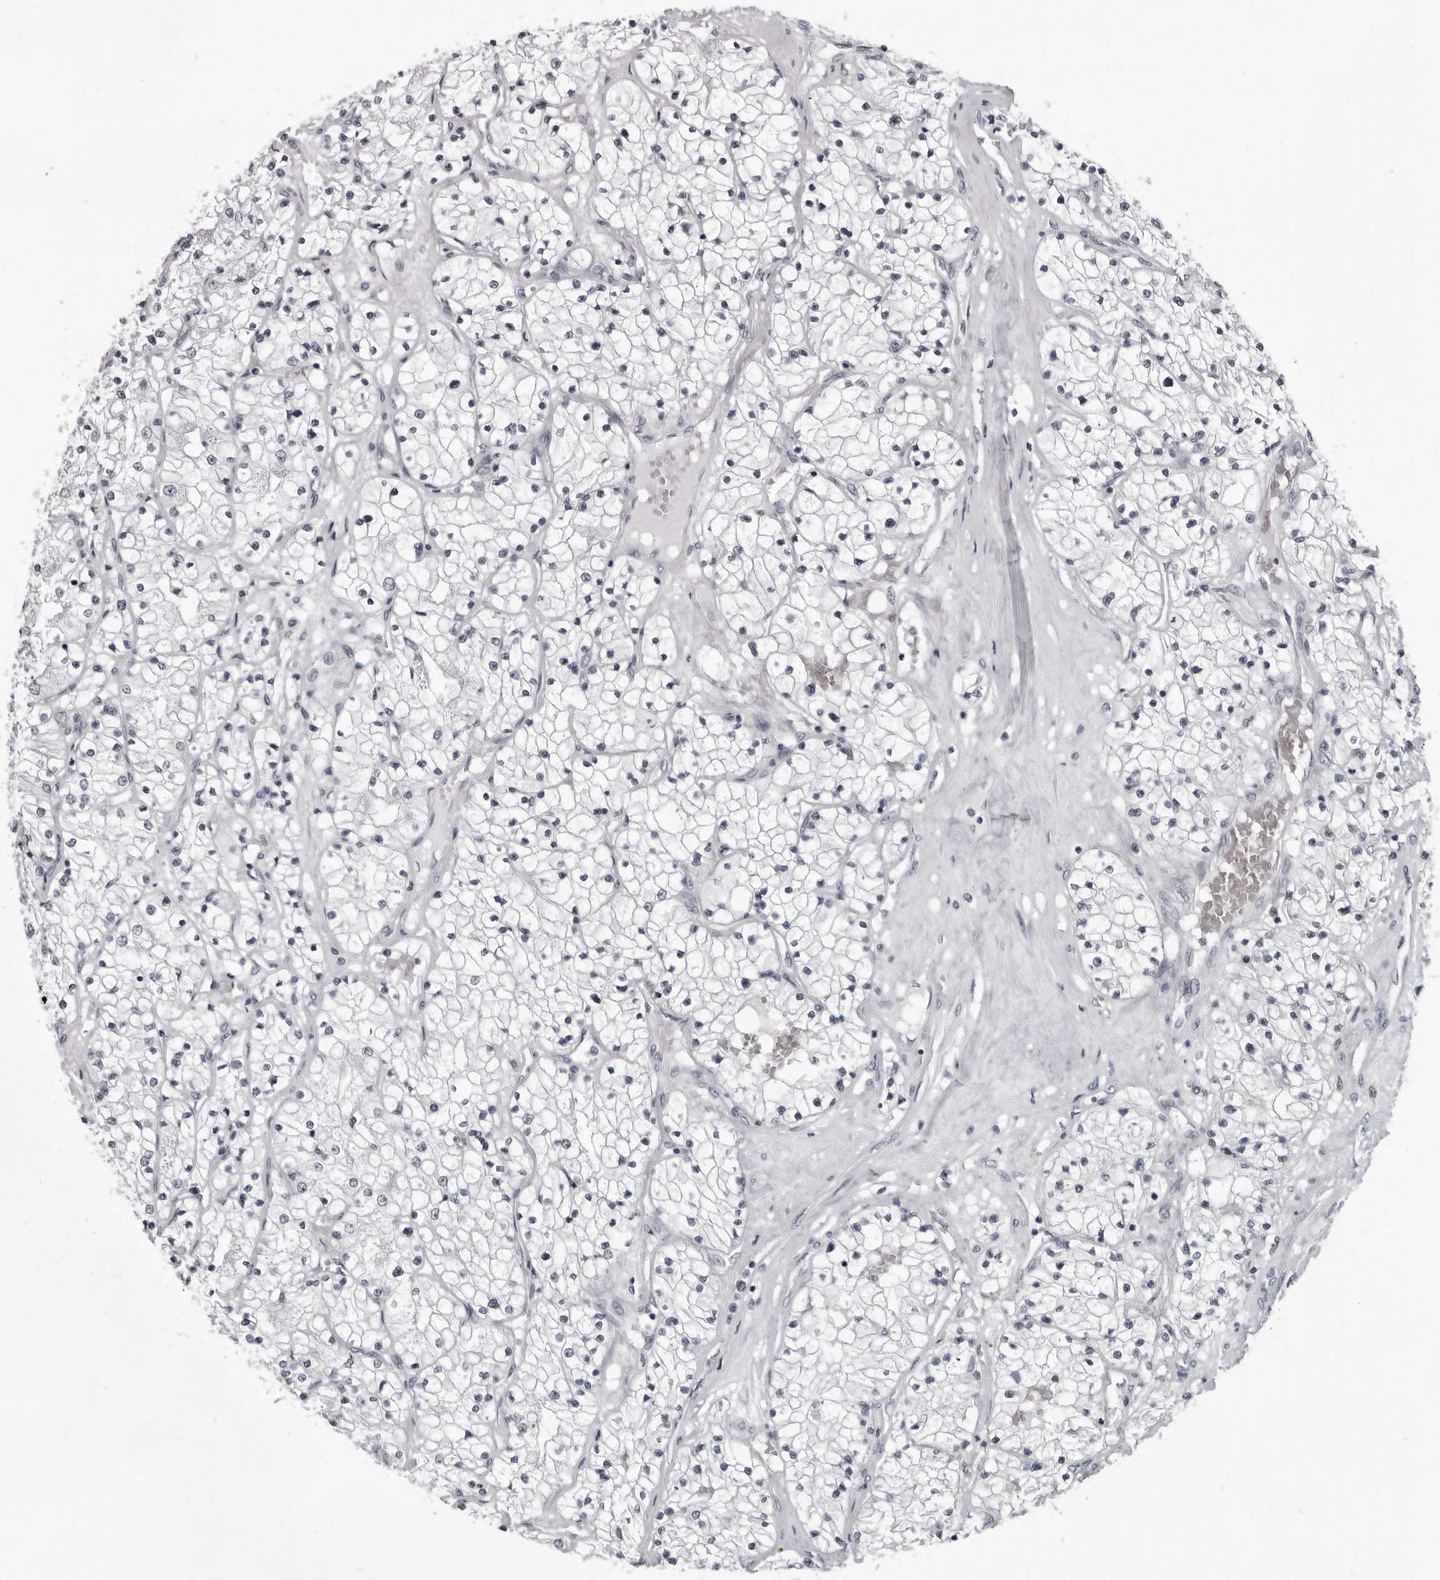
{"staining": {"intensity": "negative", "quantity": "none", "location": "none"}, "tissue": "renal cancer", "cell_type": "Tumor cells", "image_type": "cancer", "snomed": [{"axis": "morphology", "description": "Normal tissue, NOS"}, {"axis": "morphology", "description": "Adenocarcinoma, NOS"}, {"axis": "topography", "description": "Kidney"}], "caption": "Adenocarcinoma (renal) stained for a protein using IHC displays no positivity tumor cells.", "gene": "LZIC", "patient": {"sex": "male", "age": 68}}